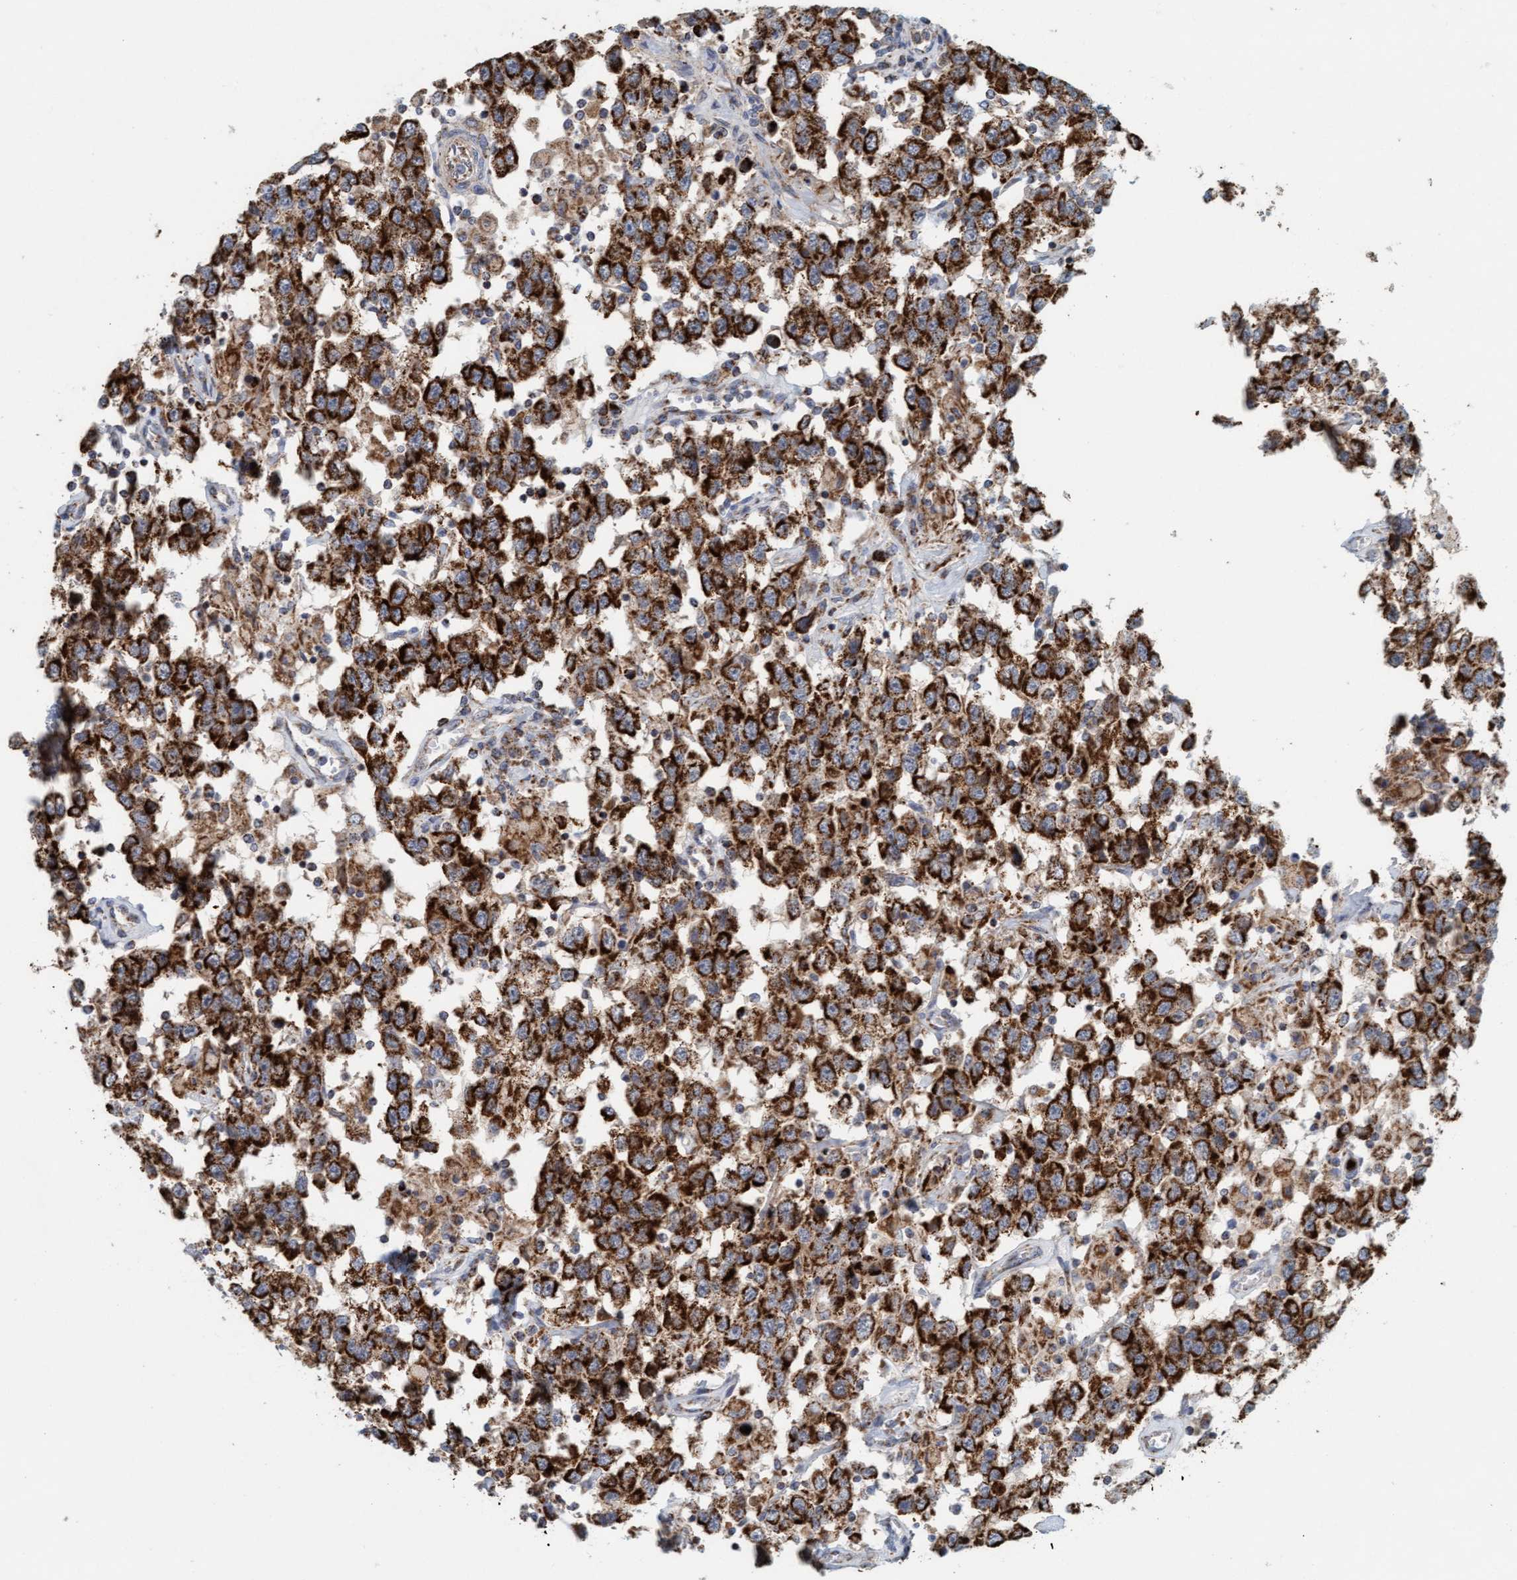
{"staining": {"intensity": "strong", "quantity": ">75%", "location": "cytoplasmic/membranous"}, "tissue": "testis cancer", "cell_type": "Tumor cells", "image_type": "cancer", "snomed": [{"axis": "morphology", "description": "Seminoma, NOS"}, {"axis": "topography", "description": "Testis"}], "caption": "Protein expression analysis of testis cancer (seminoma) exhibits strong cytoplasmic/membranous positivity in about >75% of tumor cells.", "gene": "B9D1", "patient": {"sex": "male", "age": 41}}